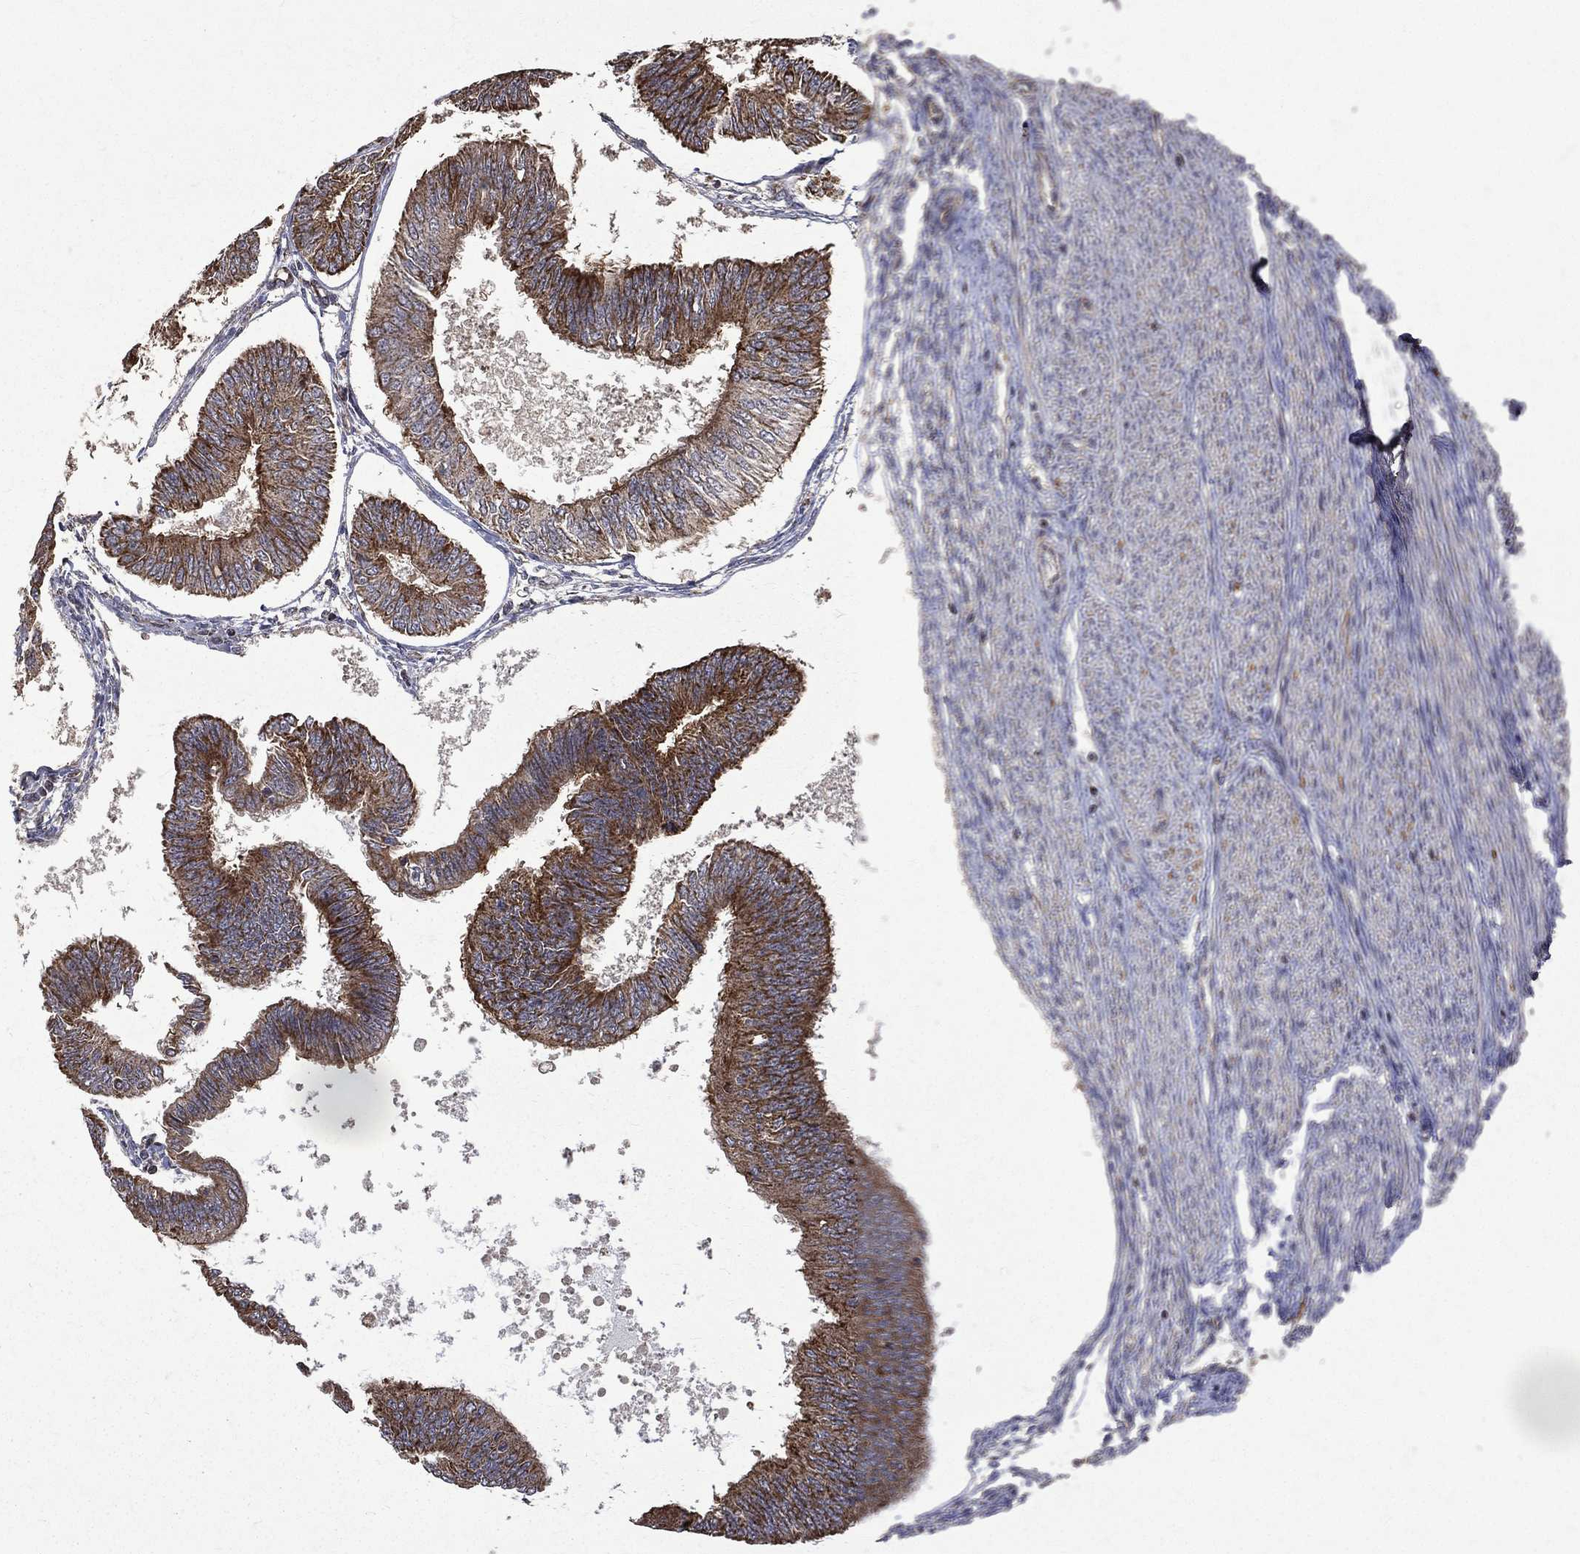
{"staining": {"intensity": "strong", "quantity": "25%-75%", "location": "cytoplasmic/membranous"}, "tissue": "endometrial cancer", "cell_type": "Tumor cells", "image_type": "cancer", "snomed": [{"axis": "morphology", "description": "Adenocarcinoma, NOS"}, {"axis": "topography", "description": "Endometrium"}], "caption": "An image of human adenocarcinoma (endometrial) stained for a protein displays strong cytoplasmic/membranous brown staining in tumor cells.", "gene": "RPGR", "patient": {"sex": "female", "age": 58}}